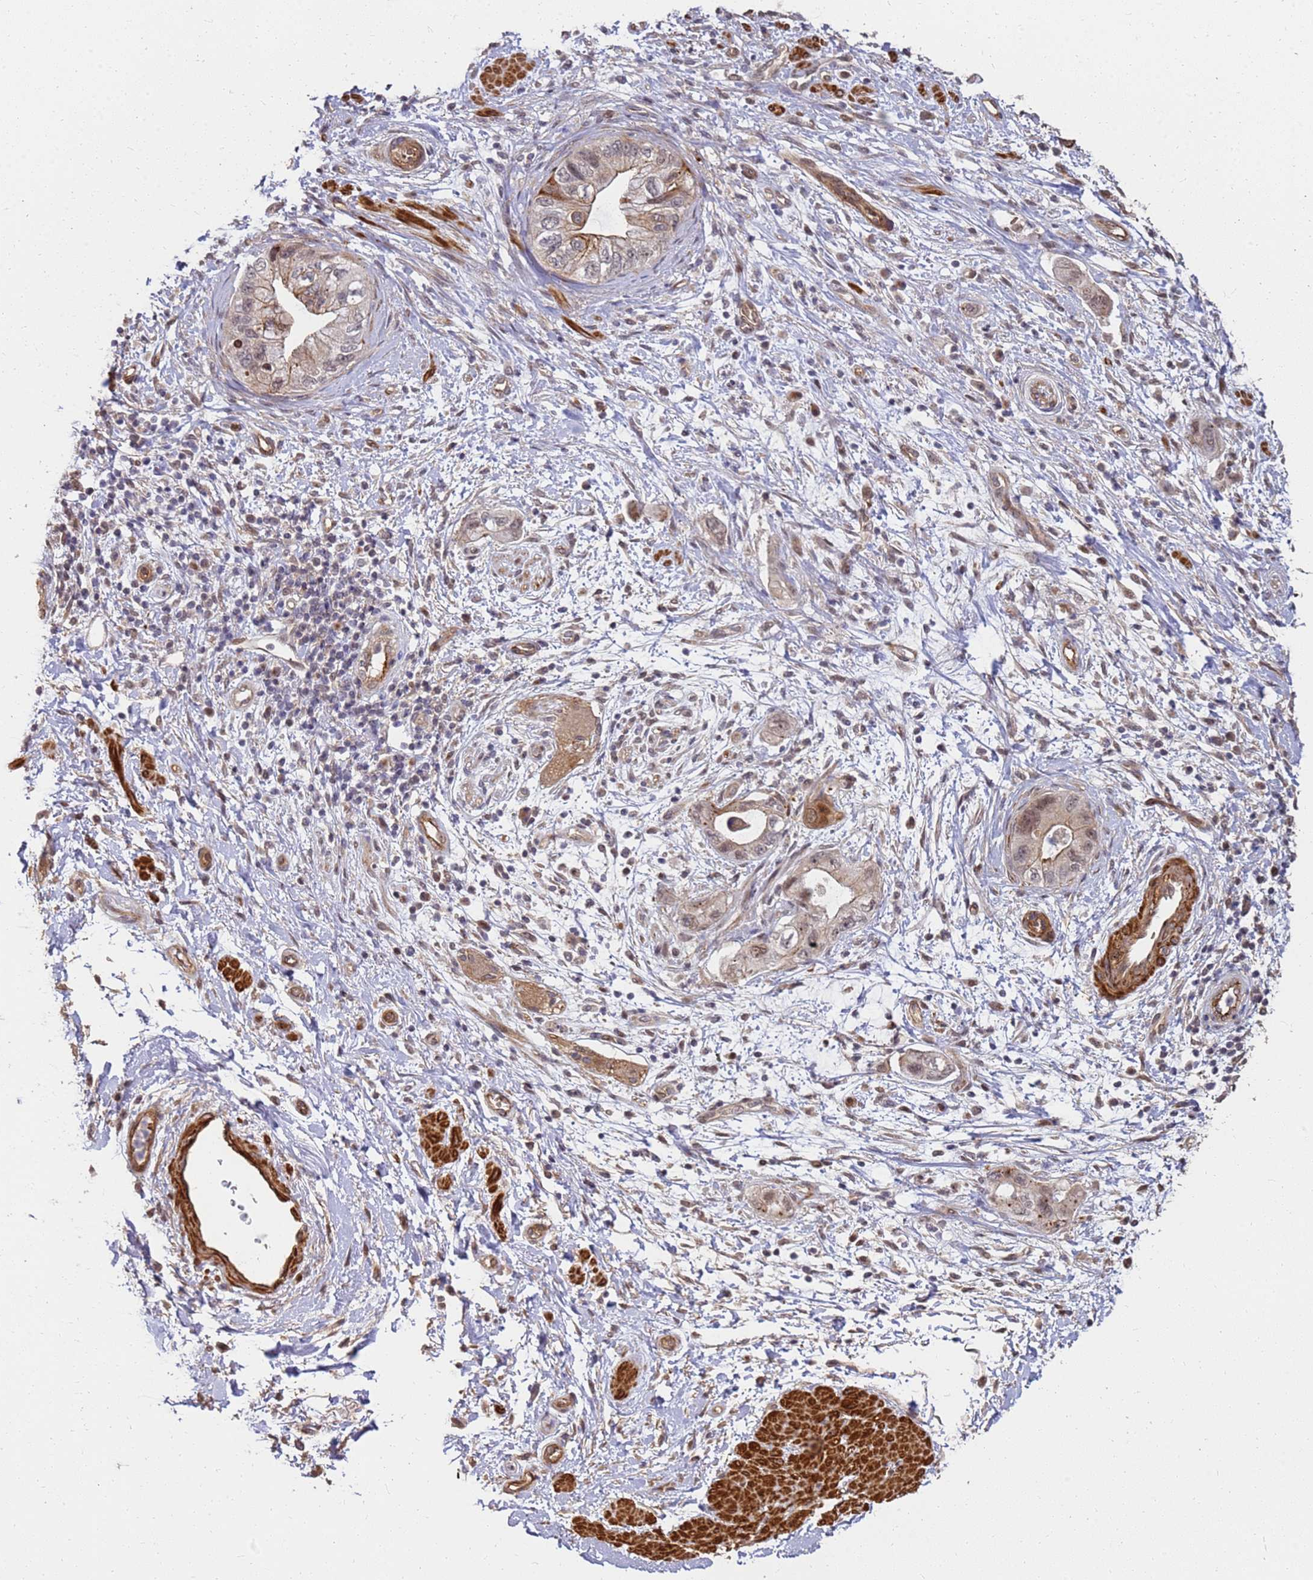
{"staining": {"intensity": "moderate", "quantity": "25%-75%", "location": "cytoplasmic/membranous,nuclear"}, "tissue": "pancreatic cancer", "cell_type": "Tumor cells", "image_type": "cancer", "snomed": [{"axis": "morphology", "description": "Adenocarcinoma, NOS"}, {"axis": "topography", "description": "Pancreas"}], "caption": "A photomicrograph of human pancreatic adenocarcinoma stained for a protein reveals moderate cytoplasmic/membranous and nuclear brown staining in tumor cells.", "gene": "ST18", "patient": {"sex": "female", "age": 73}}